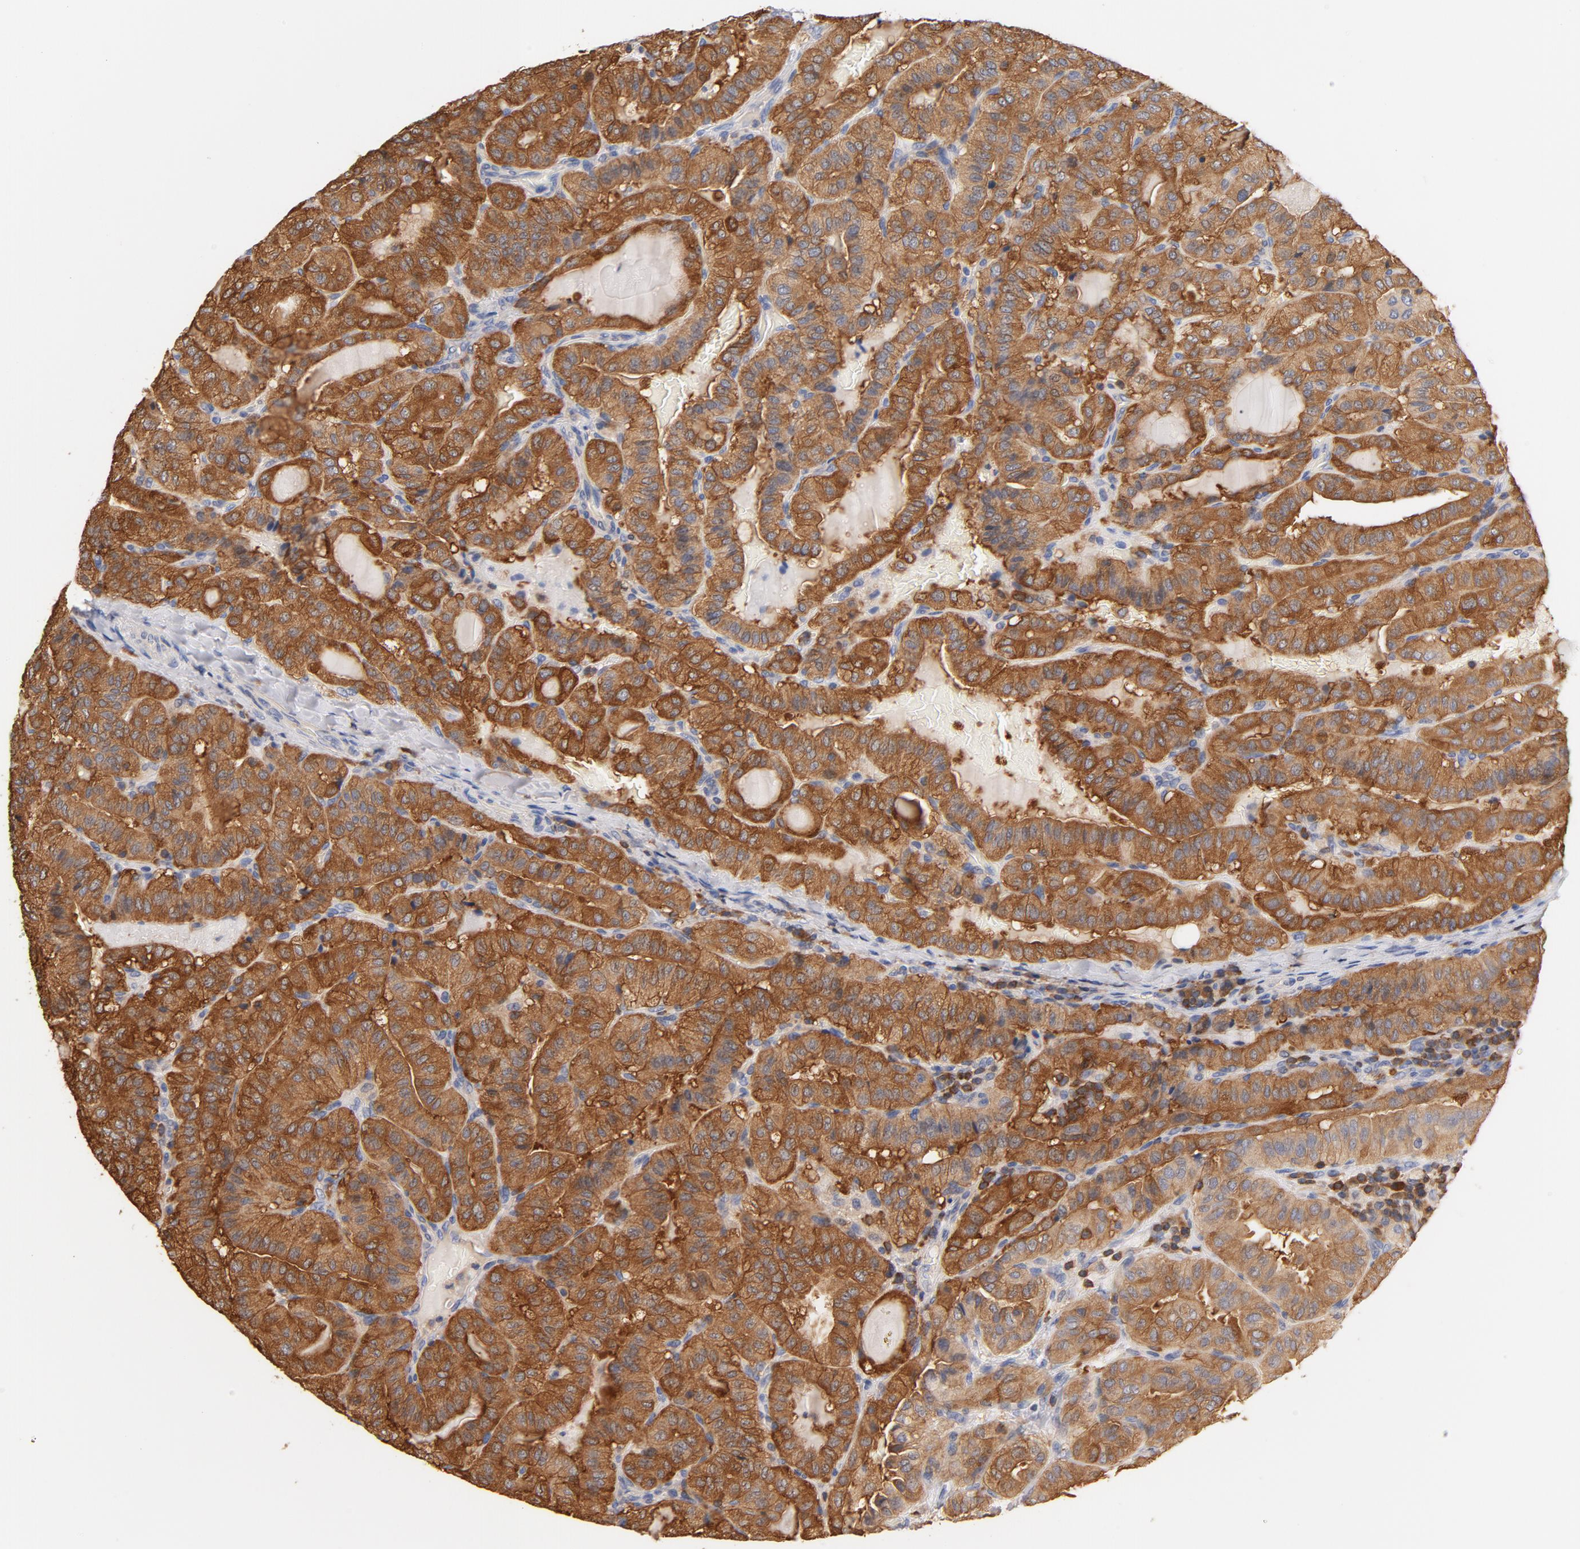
{"staining": {"intensity": "strong", "quantity": ">75%", "location": "cytoplasmic/membranous"}, "tissue": "thyroid cancer", "cell_type": "Tumor cells", "image_type": "cancer", "snomed": [{"axis": "morphology", "description": "Papillary adenocarcinoma, NOS"}, {"axis": "topography", "description": "Thyroid gland"}], "caption": "Immunohistochemical staining of papillary adenocarcinoma (thyroid) demonstrates strong cytoplasmic/membranous protein positivity in about >75% of tumor cells. (Stains: DAB in brown, nuclei in blue, Microscopy: brightfield microscopy at high magnification).", "gene": "EZR", "patient": {"sex": "male", "age": 77}}